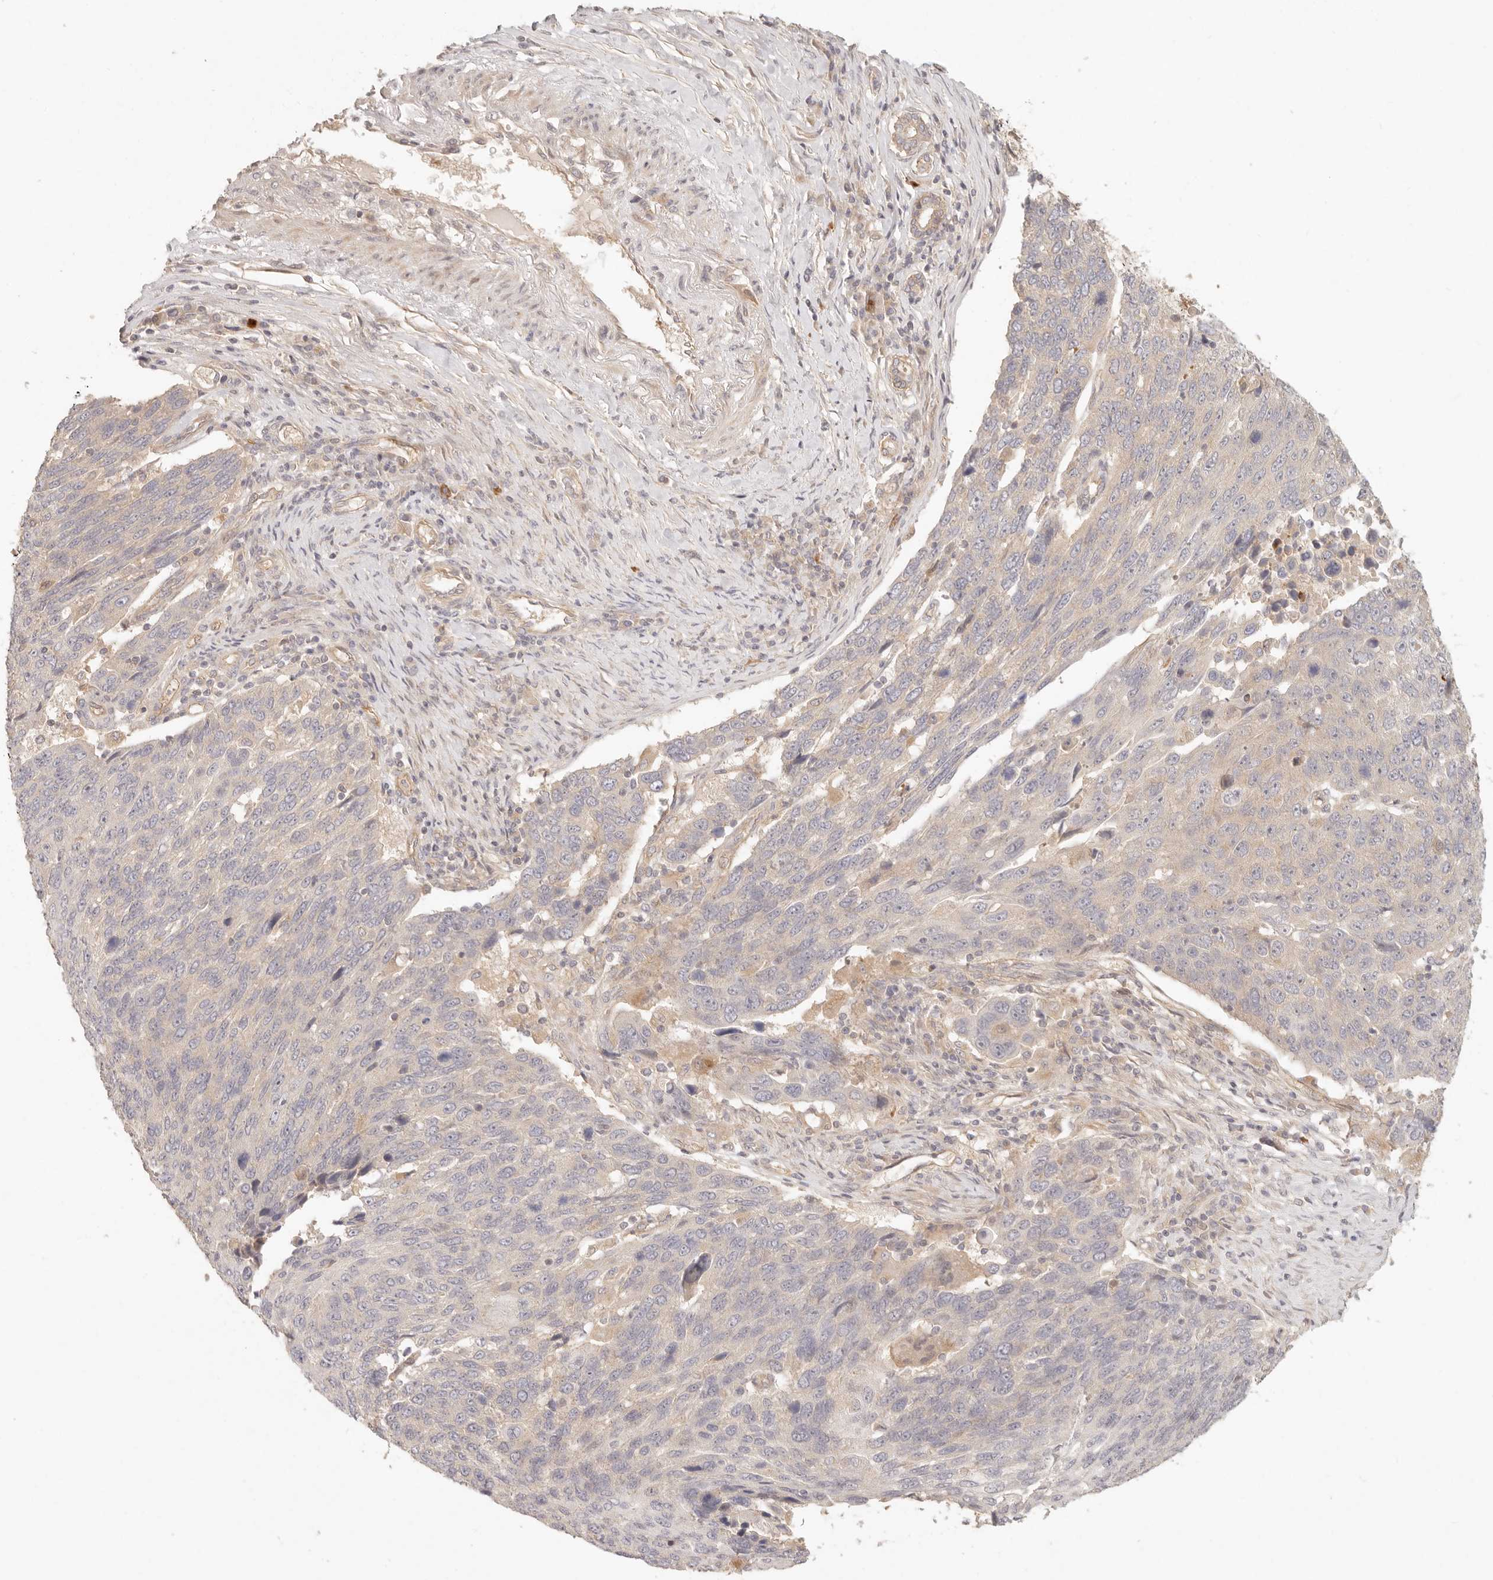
{"staining": {"intensity": "negative", "quantity": "none", "location": "none"}, "tissue": "lung cancer", "cell_type": "Tumor cells", "image_type": "cancer", "snomed": [{"axis": "morphology", "description": "Squamous cell carcinoma, NOS"}, {"axis": "topography", "description": "Lung"}], "caption": "The immunohistochemistry (IHC) micrograph has no significant positivity in tumor cells of lung cancer (squamous cell carcinoma) tissue.", "gene": "PPP1R3B", "patient": {"sex": "male", "age": 66}}